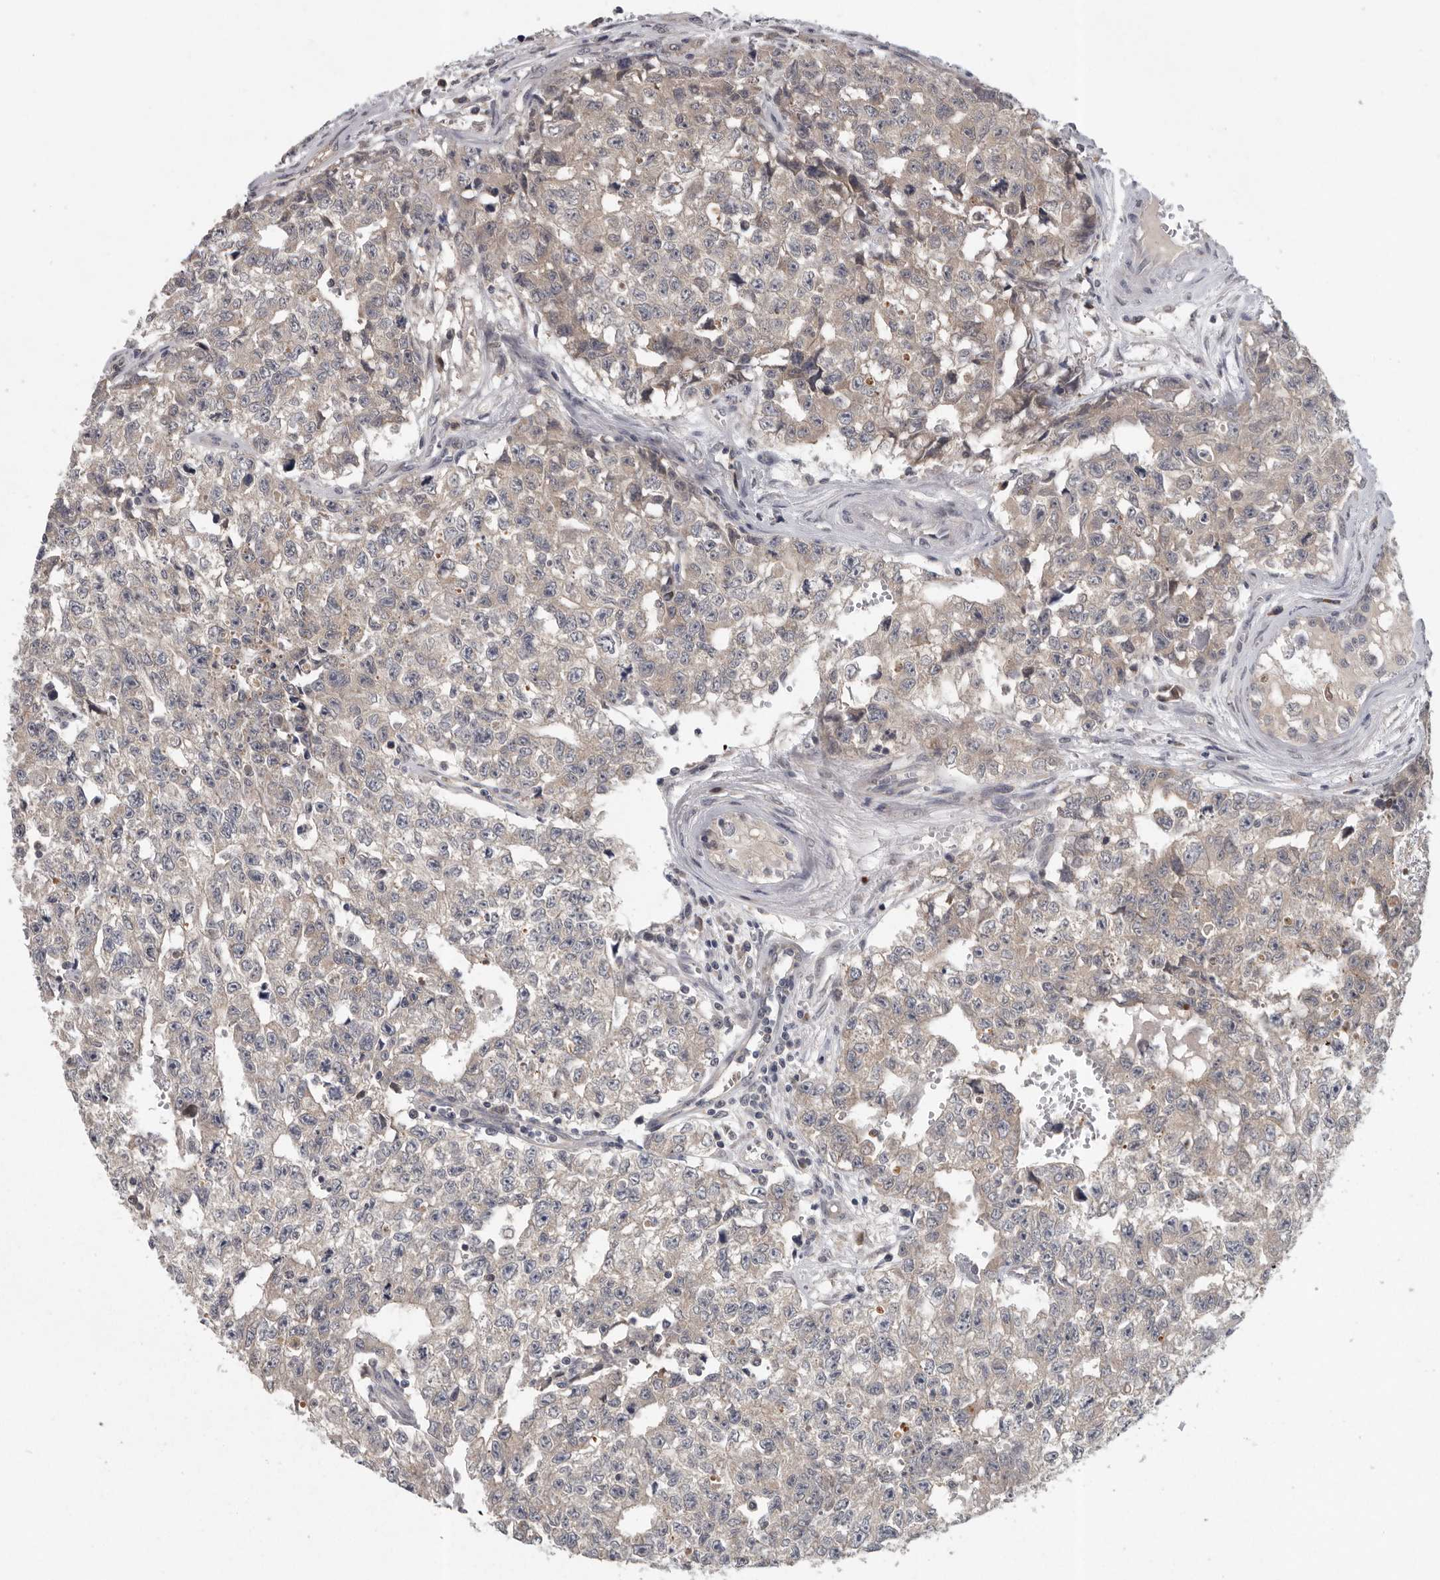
{"staining": {"intensity": "weak", "quantity": "25%-75%", "location": "cytoplasmic/membranous"}, "tissue": "testis cancer", "cell_type": "Tumor cells", "image_type": "cancer", "snomed": [{"axis": "morphology", "description": "Carcinoma, Embryonal, NOS"}, {"axis": "topography", "description": "Testis"}], "caption": "Protein staining exhibits weak cytoplasmic/membranous expression in approximately 25%-75% of tumor cells in testis embryonal carcinoma. The staining was performed using DAB, with brown indicating positive protein expression. Nuclei are stained blue with hematoxylin.", "gene": "RALGPS2", "patient": {"sex": "male", "age": 28}}